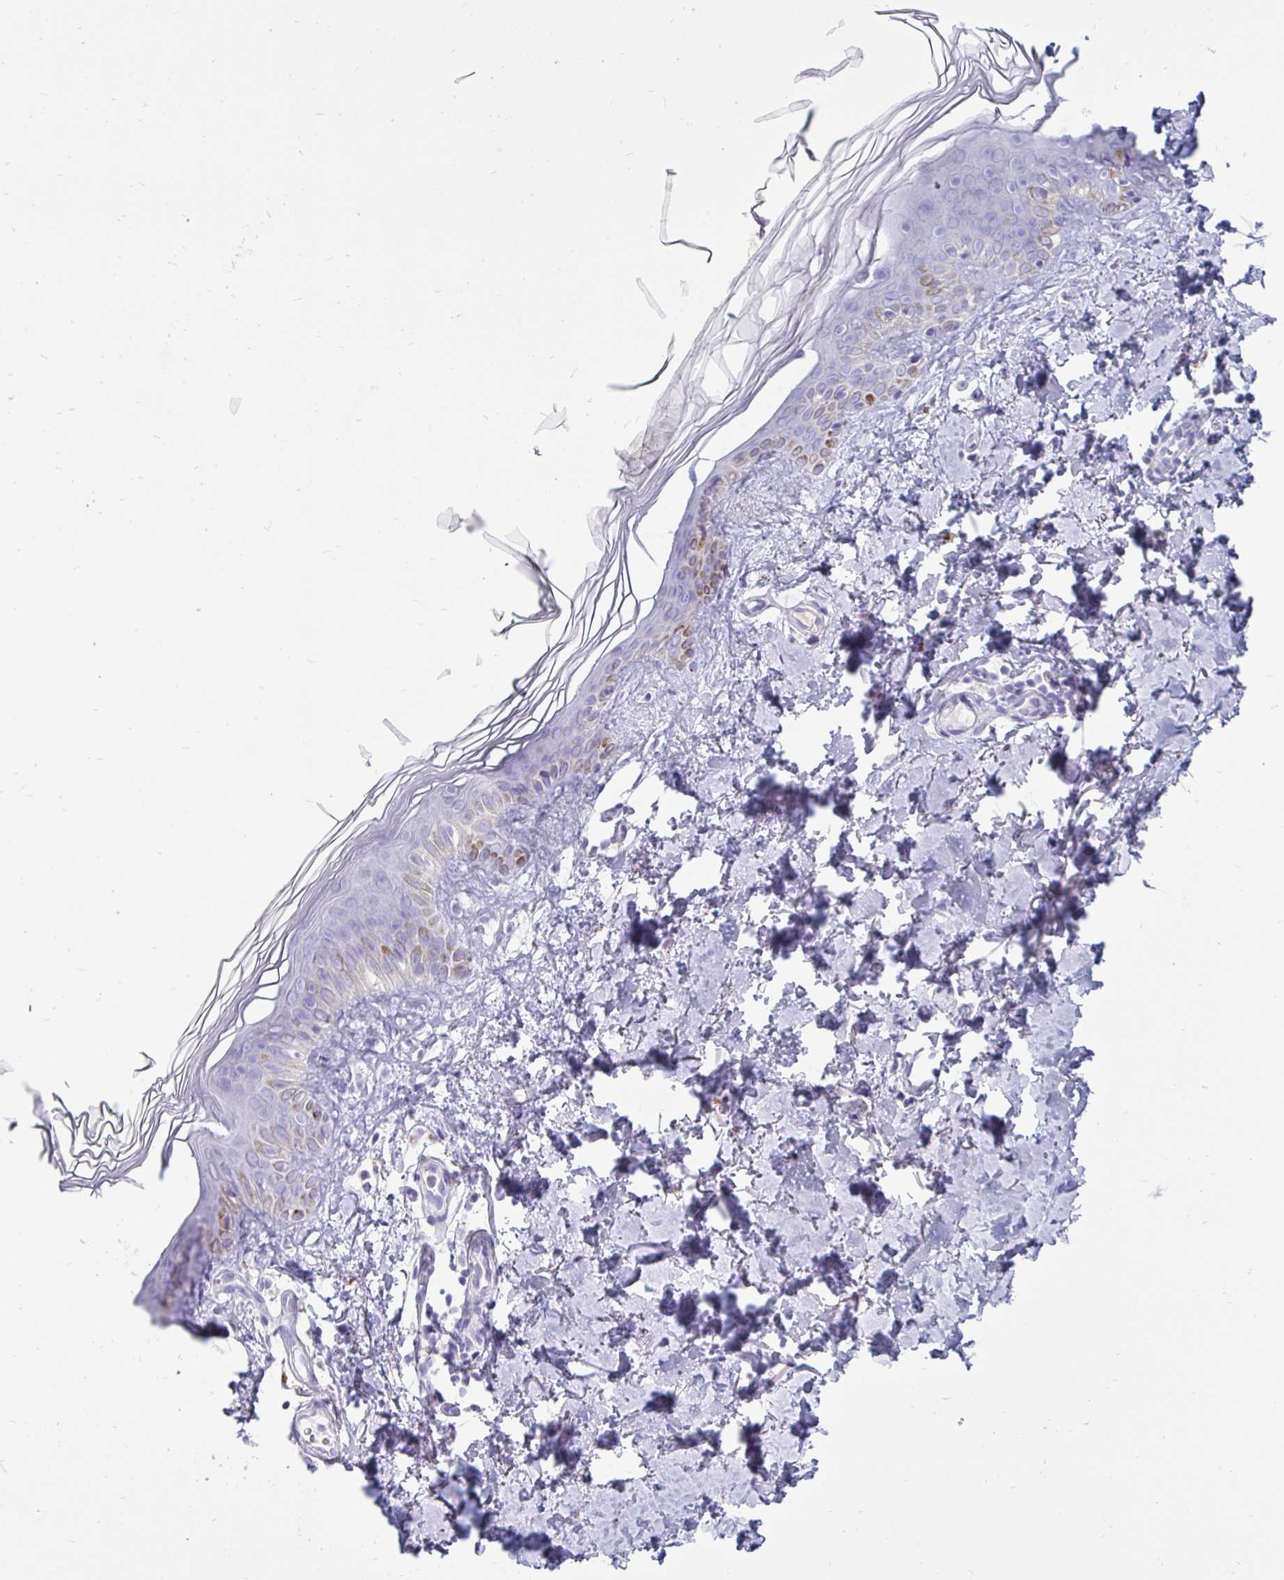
{"staining": {"intensity": "negative", "quantity": "none", "location": "none"}, "tissue": "skin", "cell_type": "Fibroblasts", "image_type": "normal", "snomed": [{"axis": "morphology", "description": "Normal tissue, NOS"}, {"axis": "topography", "description": "Skin"}, {"axis": "topography", "description": "Peripheral nerve tissue"}], "caption": "This is a histopathology image of immunohistochemistry (IHC) staining of unremarkable skin, which shows no staining in fibroblasts.", "gene": "CTSZ", "patient": {"sex": "female", "age": 45}}